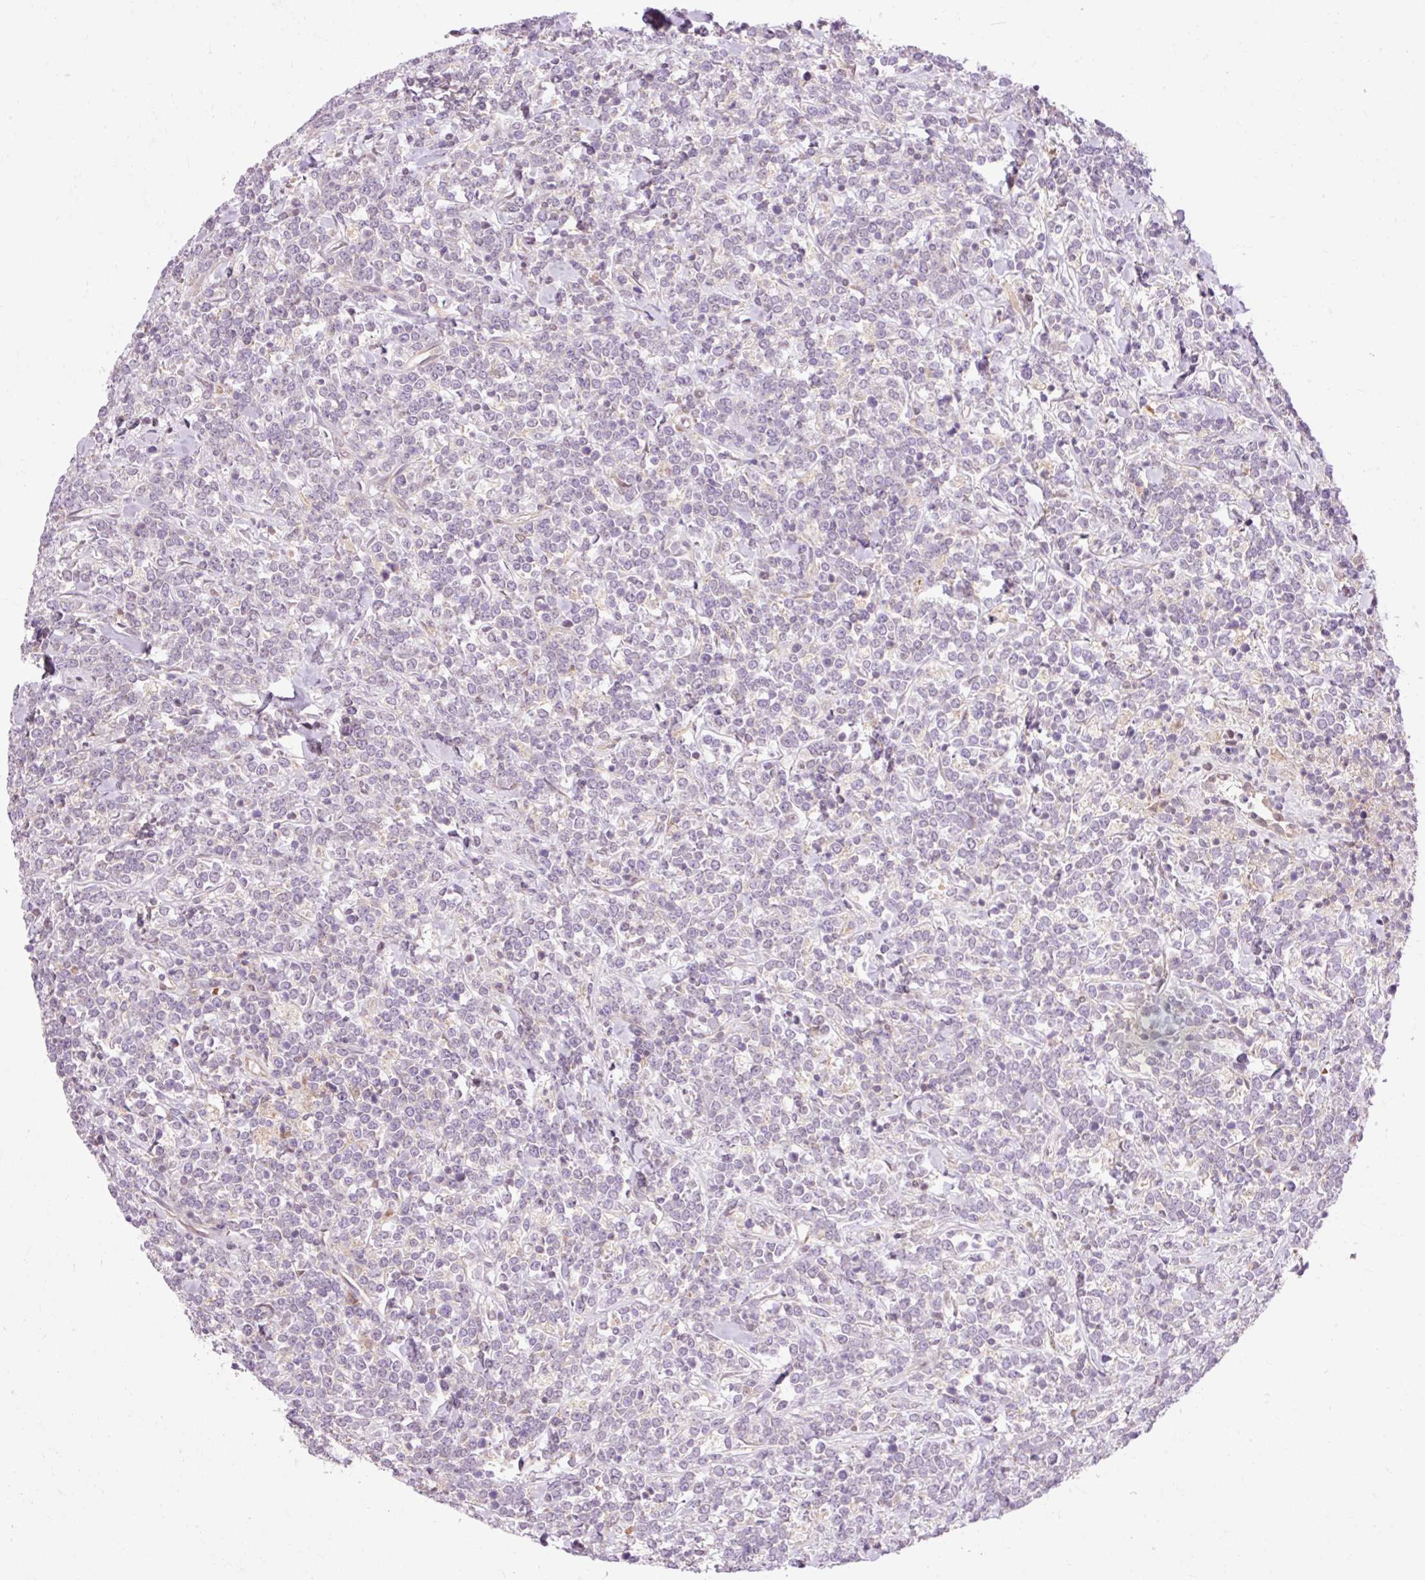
{"staining": {"intensity": "negative", "quantity": "none", "location": "none"}, "tissue": "lymphoma", "cell_type": "Tumor cells", "image_type": "cancer", "snomed": [{"axis": "morphology", "description": "Malignant lymphoma, non-Hodgkin's type, High grade"}, {"axis": "topography", "description": "Small intestine"}, {"axis": "topography", "description": "Colon"}], "caption": "Protein analysis of lymphoma displays no significant expression in tumor cells.", "gene": "IMMT", "patient": {"sex": "male", "age": 8}}